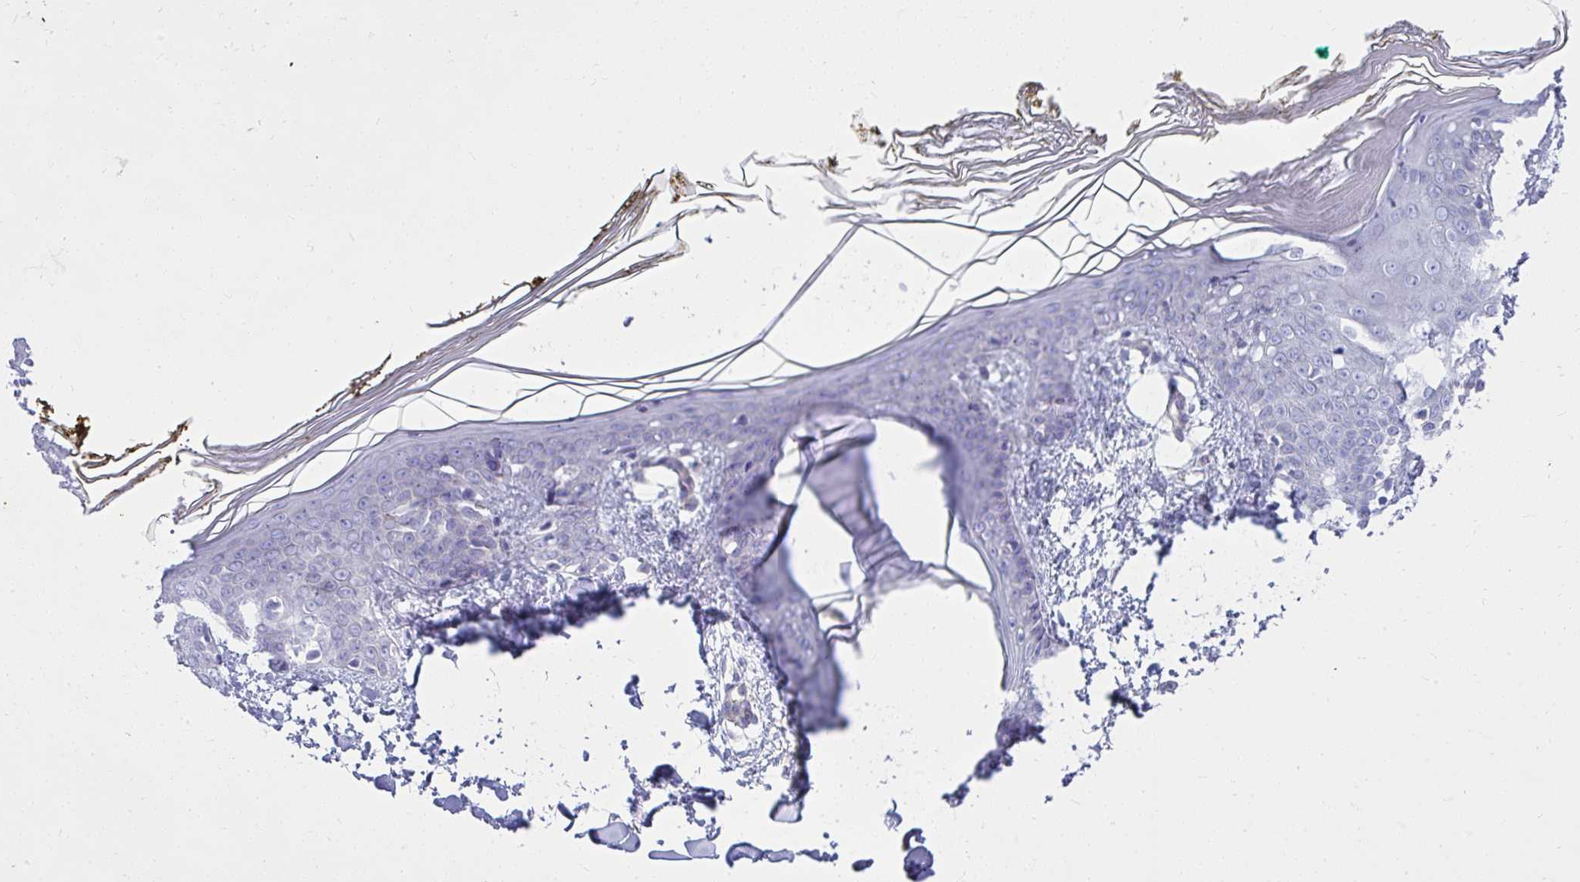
{"staining": {"intensity": "negative", "quantity": "none", "location": "none"}, "tissue": "skin", "cell_type": "Fibroblasts", "image_type": "normal", "snomed": [{"axis": "morphology", "description": "Normal tissue, NOS"}, {"axis": "topography", "description": "Skin"}], "caption": "There is no significant positivity in fibroblasts of skin. (Stains: DAB IHC with hematoxylin counter stain, Microscopy: brightfield microscopy at high magnification).", "gene": "LRRC36", "patient": {"sex": "female", "age": 34}}